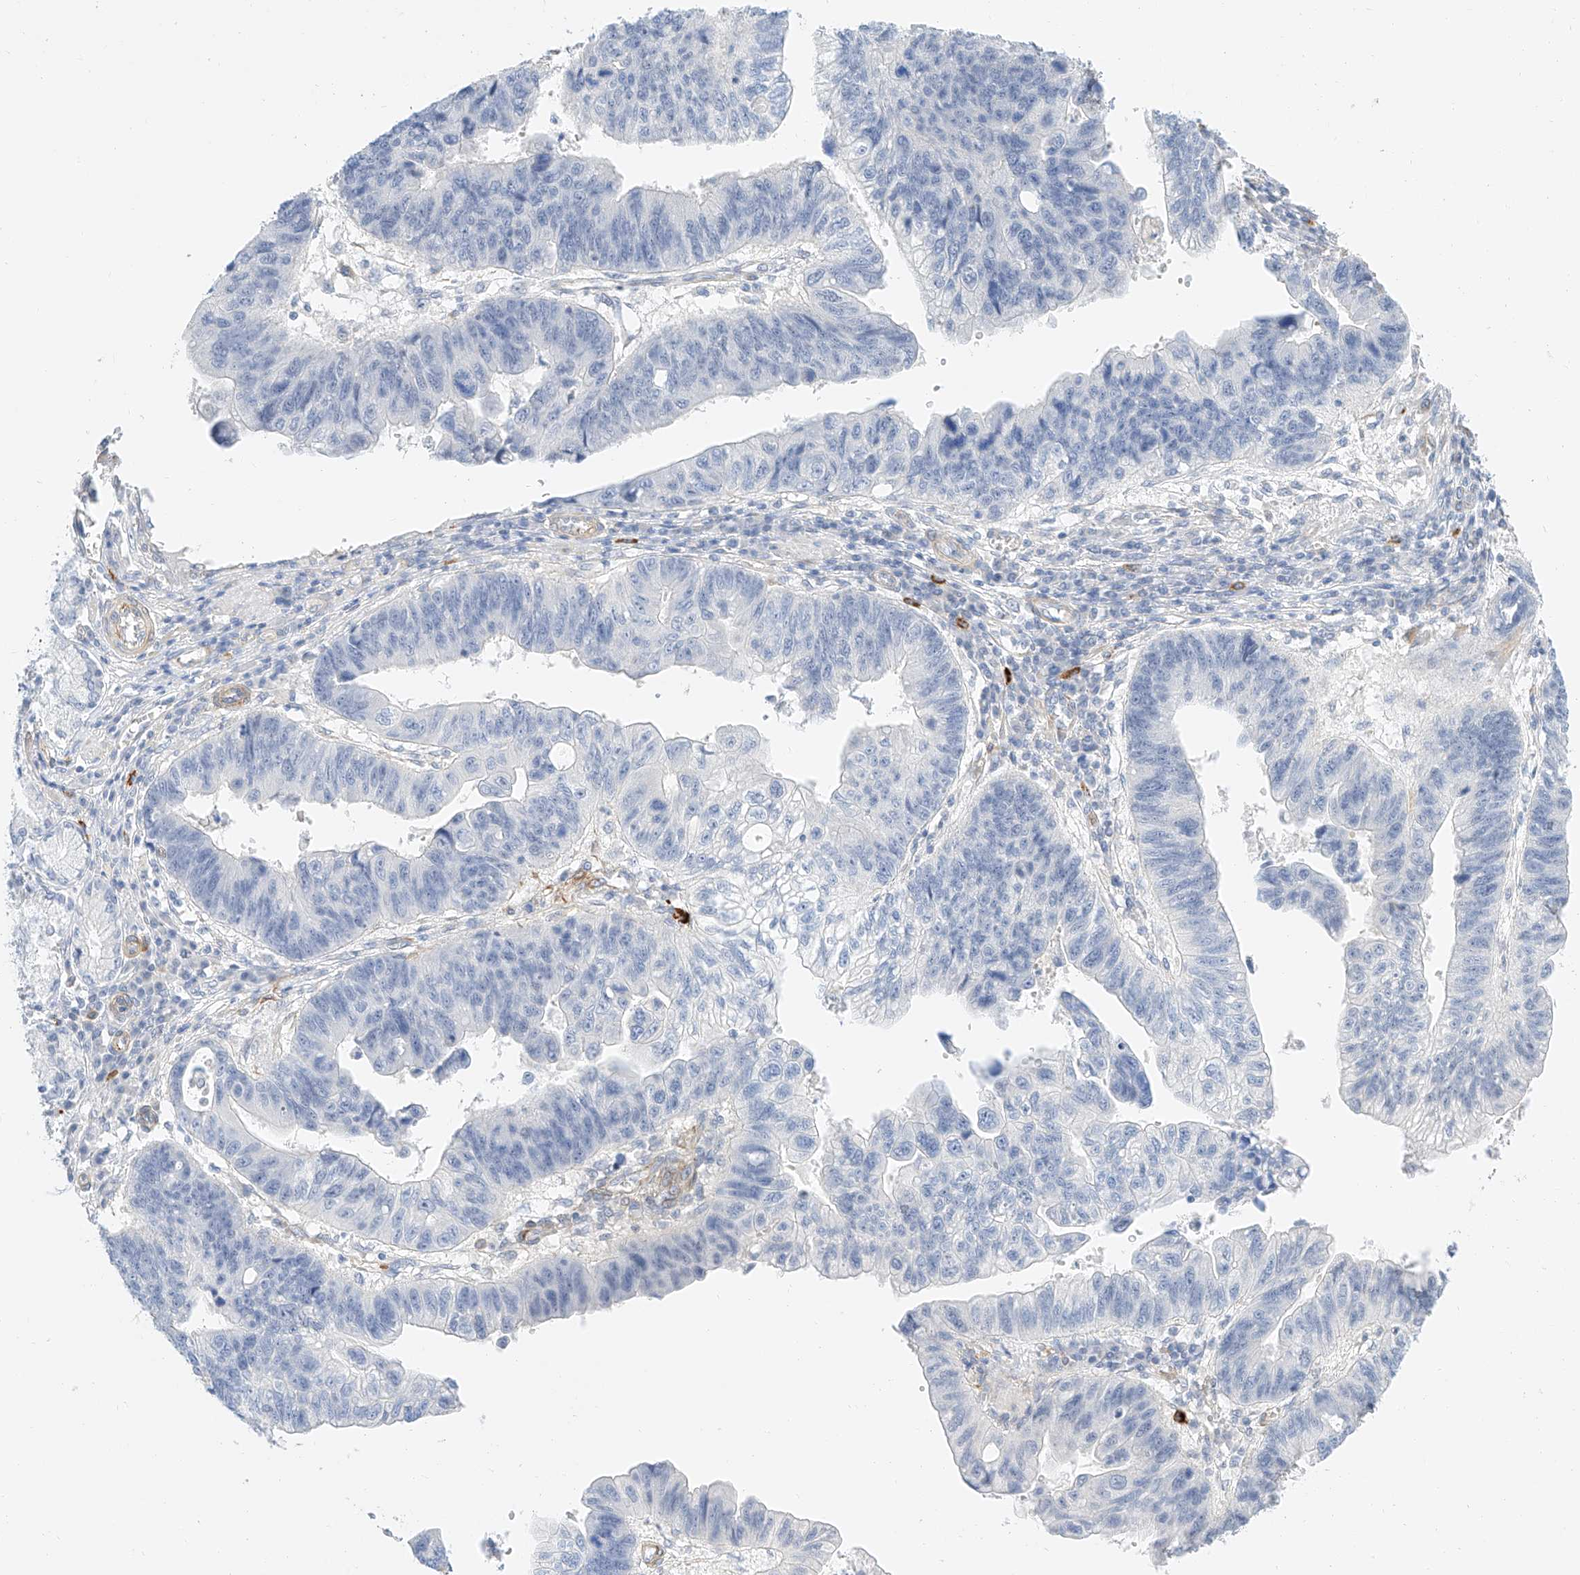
{"staining": {"intensity": "negative", "quantity": "none", "location": "none"}, "tissue": "stomach cancer", "cell_type": "Tumor cells", "image_type": "cancer", "snomed": [{"axis": "morphology", "description": "Adenocarcinoma, NOS"}, {"axis": "topography", "description": "Stomach"}], "caption": "Tumor cells show no significant positivity in stomach cancer.", "gene": "CDCP2", "patient": {"sex": "male", "age": 59}}